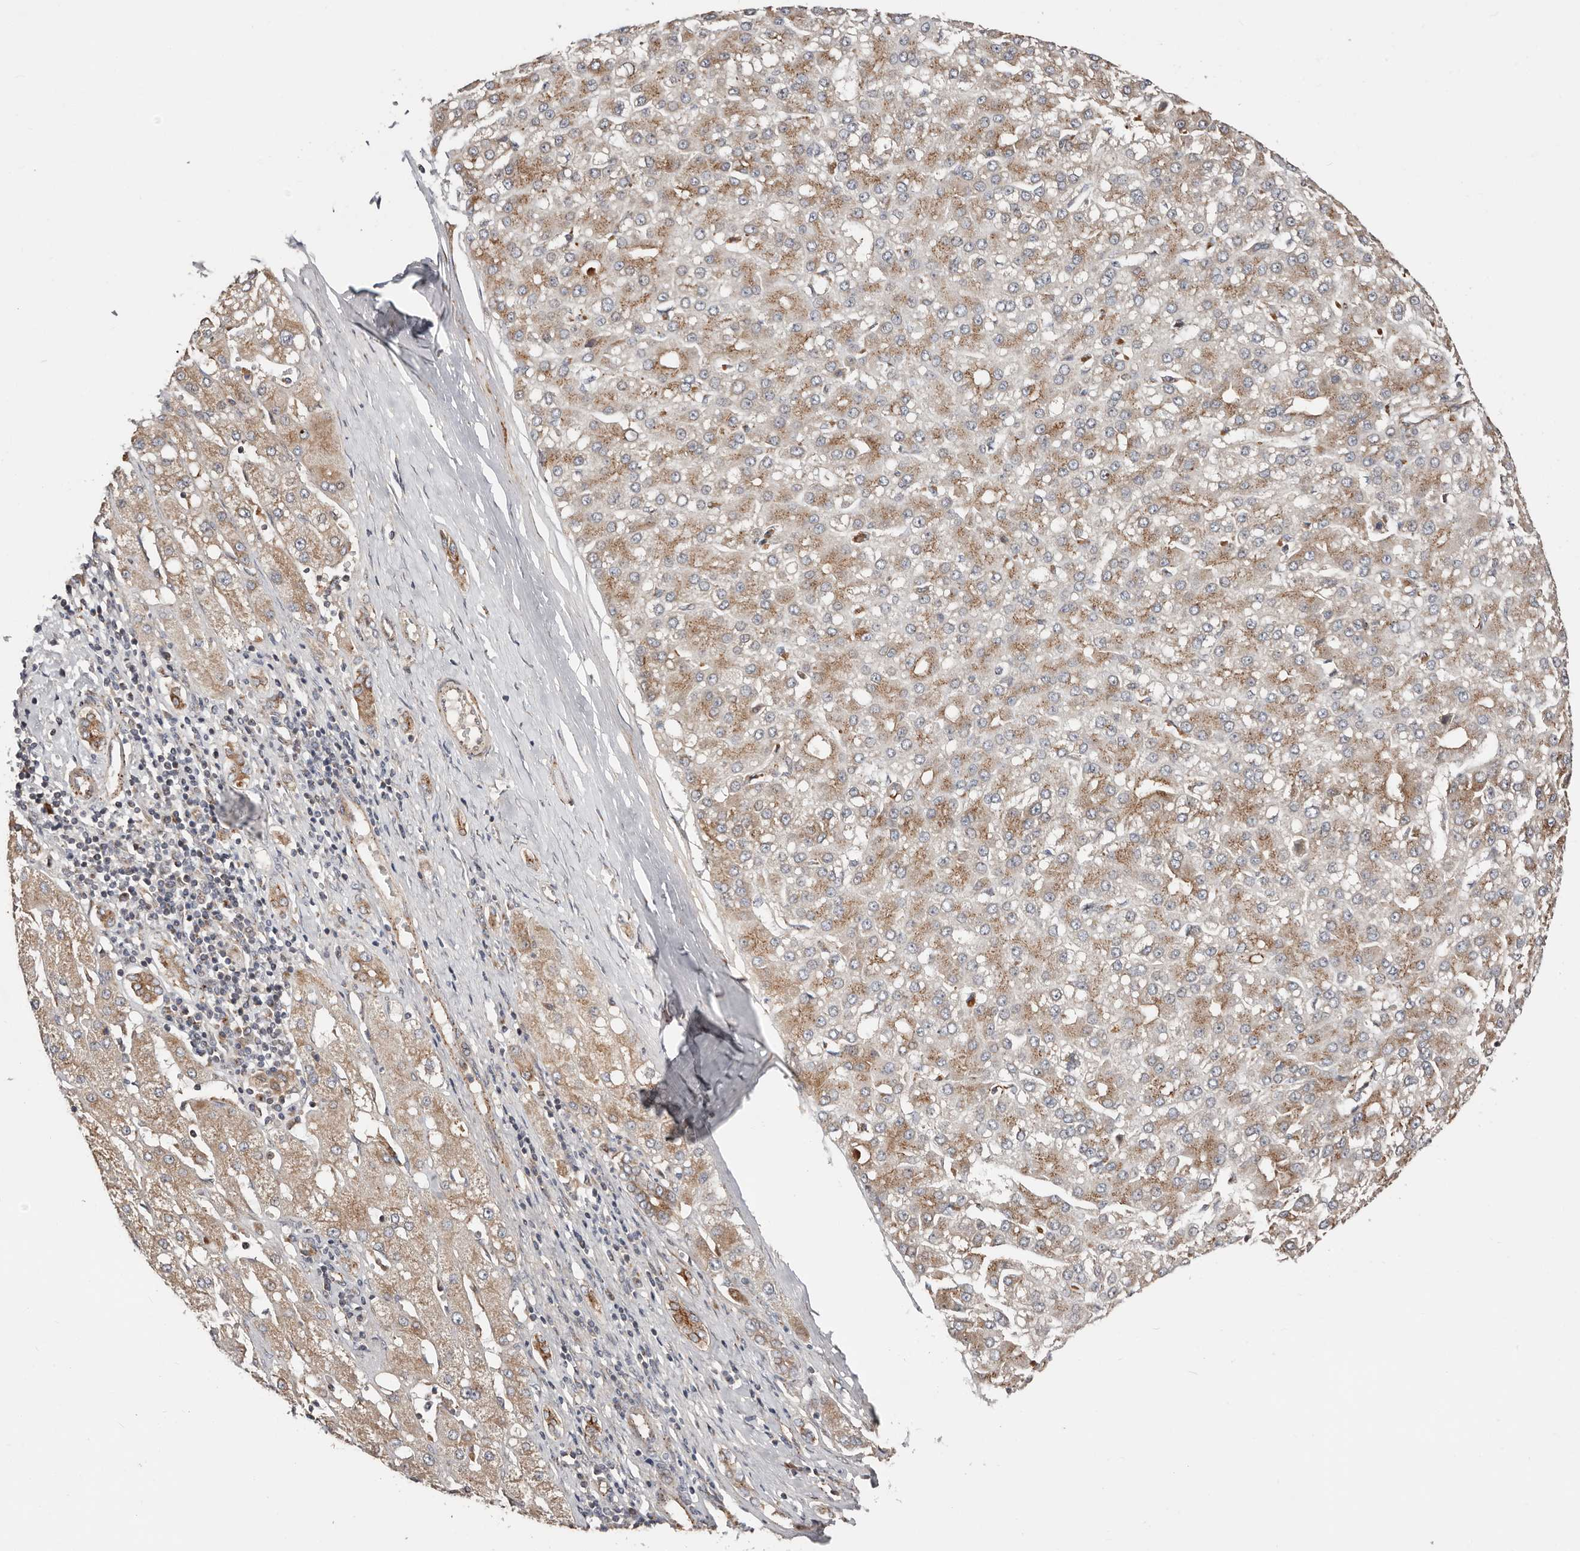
{"staining": {"intensity": "moderate", "quantity": ">75%", "location": "cytoplasmic/membranous"}, "tissue": "liver cancer", "cell_type": "Tumor cells", "image_type": "cancer", "snomed": [{"axis": "morphology", "description": "Carcinoma, Hepatocellular, NOS"}, {"axis": "topography", "description": "Liver"}], "caption": "Brown immunohistochemical staining in liver cancer demonstrates moderate cytoplasmic/membranous staining in approximately >75% of tumor cells.", "gene": "COG1", "patient": {"sex": "male", "age": 67}}